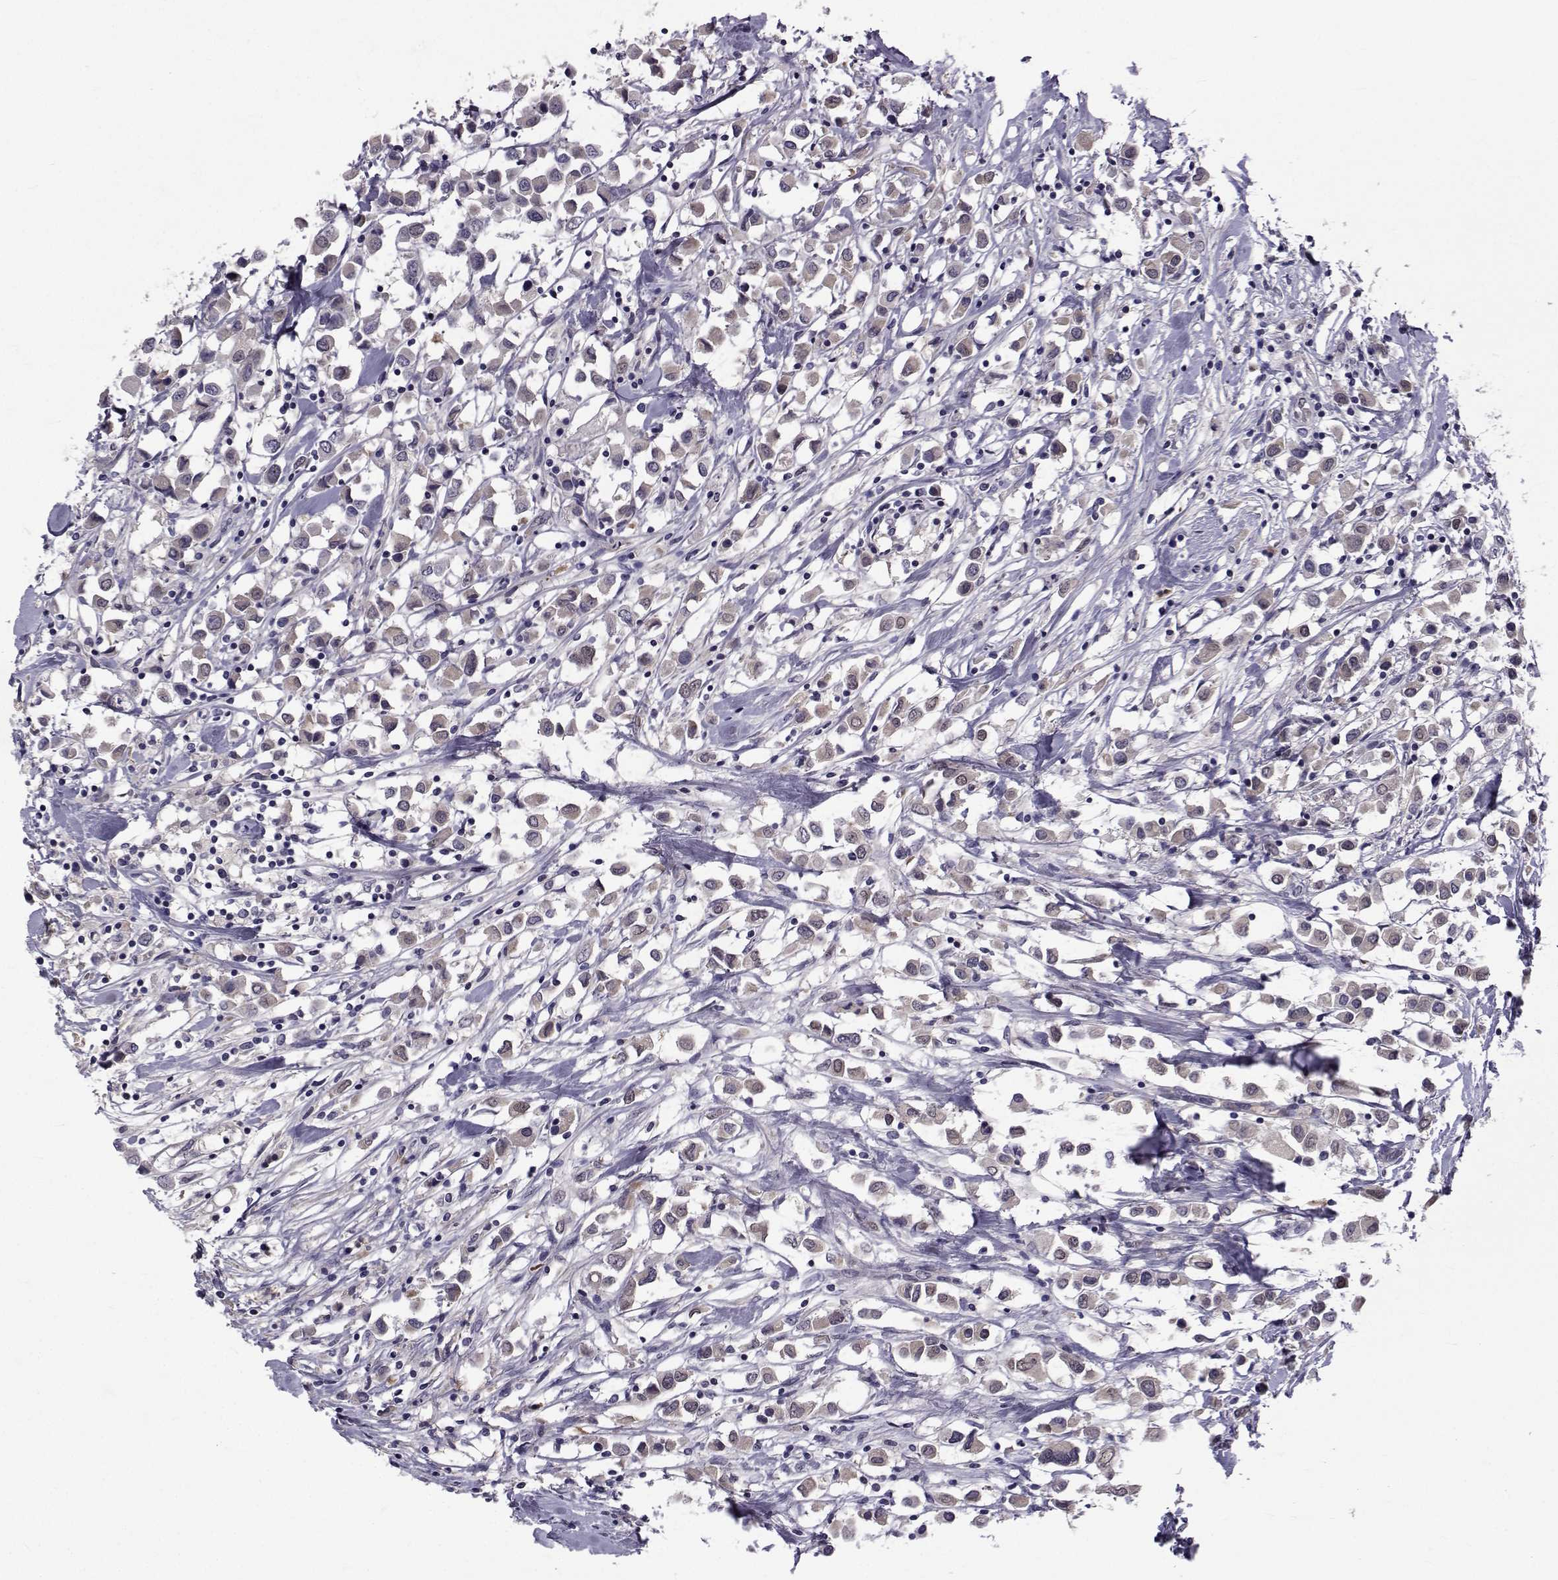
{"staining": {"intensity": "weak", "quantity": ">75%", "location": "cytoplasmic/membranous"}, "tissue": "breast cancer", "cell_type": "Tumor cells", "image_type": "cancer", "snomed": [{"axis": "morphology", "description": "Duct carcinoma"}, {"axis": "topography", "description": "Breast"}], "caption": "Immunohistochemical staining of human breast intraductal carcinoma reveals low levels of weak cytoplasmic/membranous positivity in about >75% of tumor cells.", "gene": "TNFRSF11B", "patient": {"sex": "female", "age": 61}}